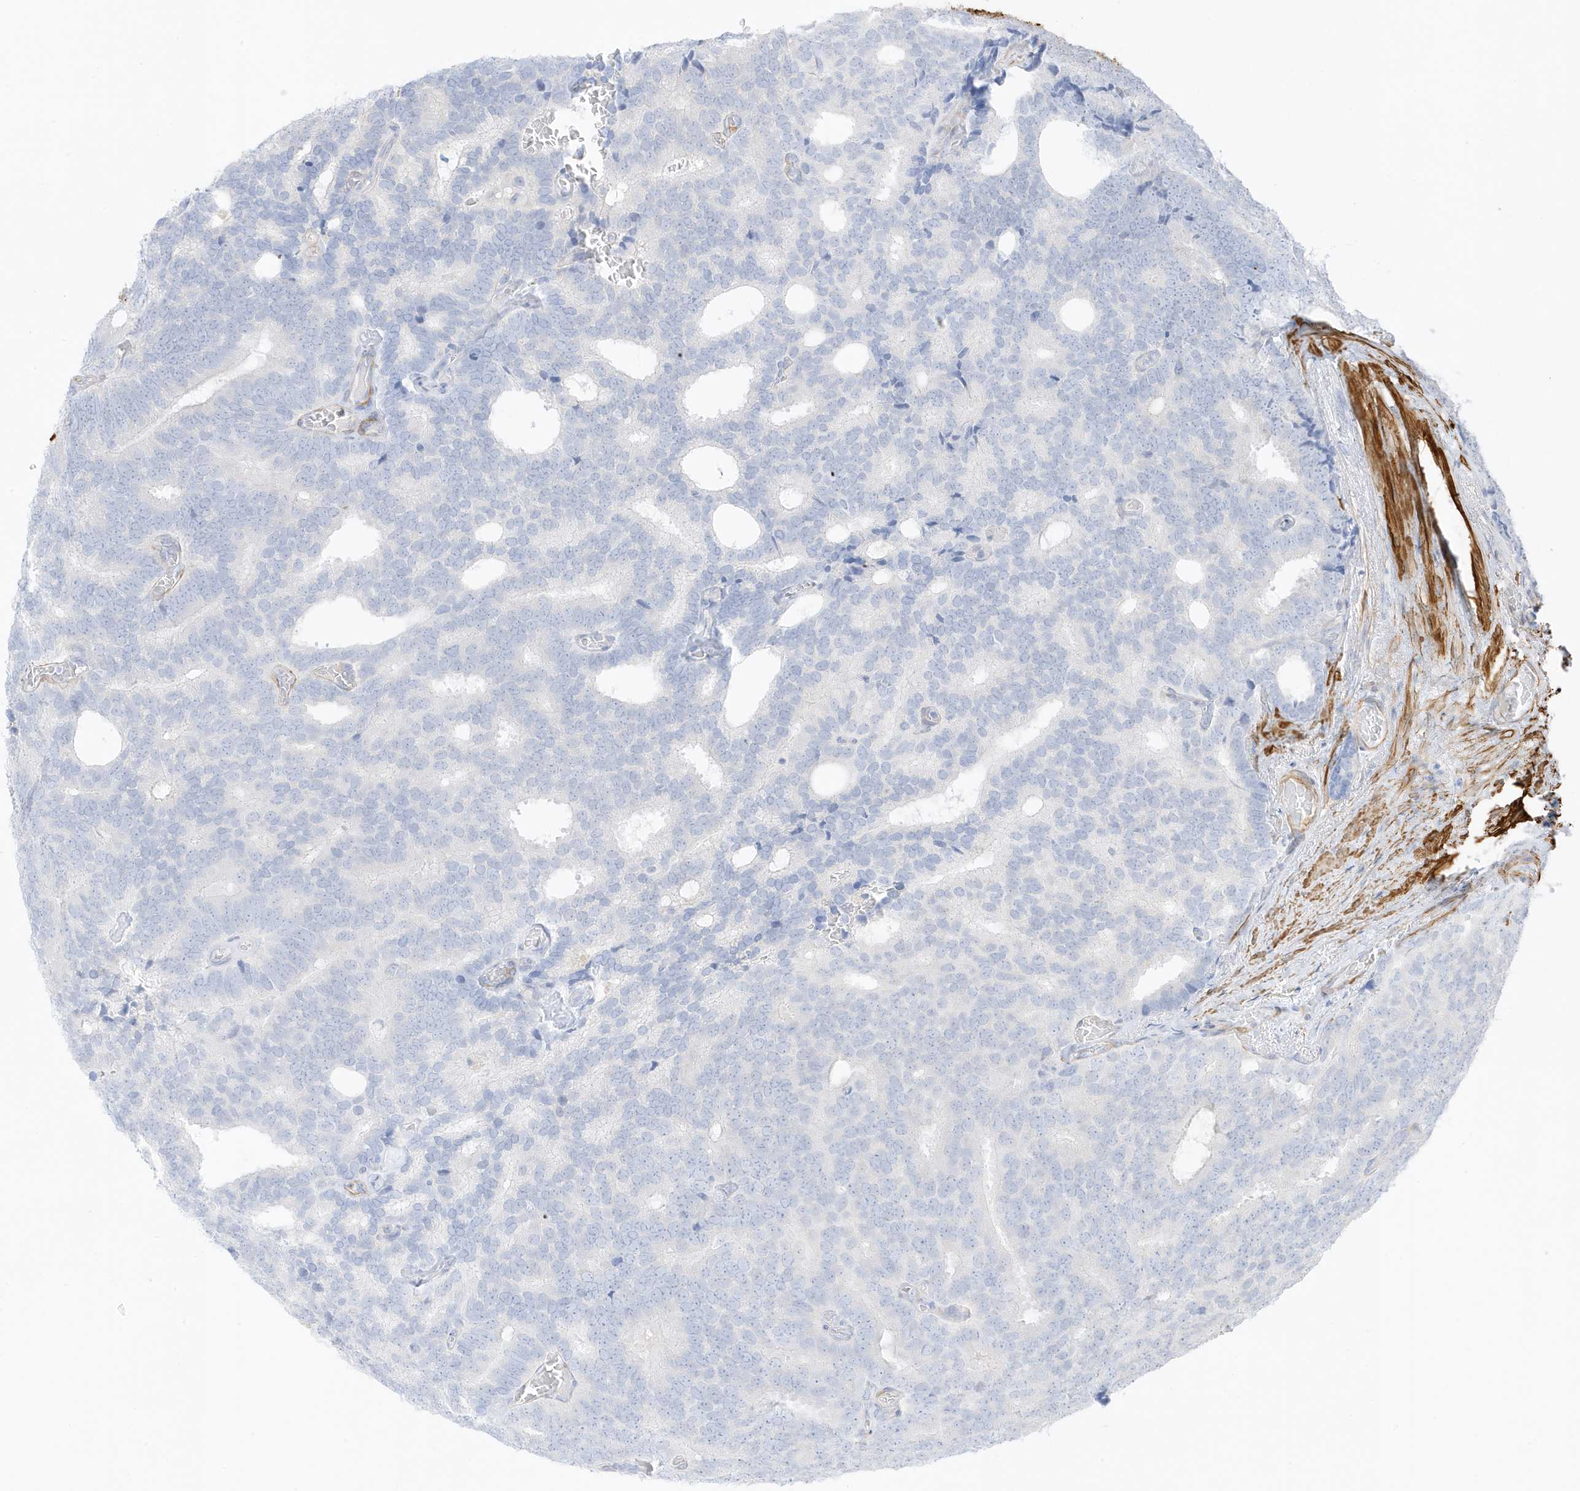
{"staining": {"intensity": "negative", "quantity": "none", "location": "none"}, "tissue": "prostate cancer", "cell_type": "Tumor cells", "image_type": "cancer", "snomed": [{"axis": "morphology", "description": "Adenocarcinoma, Low grade"}, {"axis": "topography", "description": "Prostate"}], "caption": "Immunohistochemistry (IHC) image of neoplastic tissue: human prostate adenocarcinoma (low-grade) stained with DAB (3,3'-diaminobenzidine) shows no significant protein staining in tumor cells.", "gene": "SLC22A13", "patient": {"sex": "male", "age": 71}}